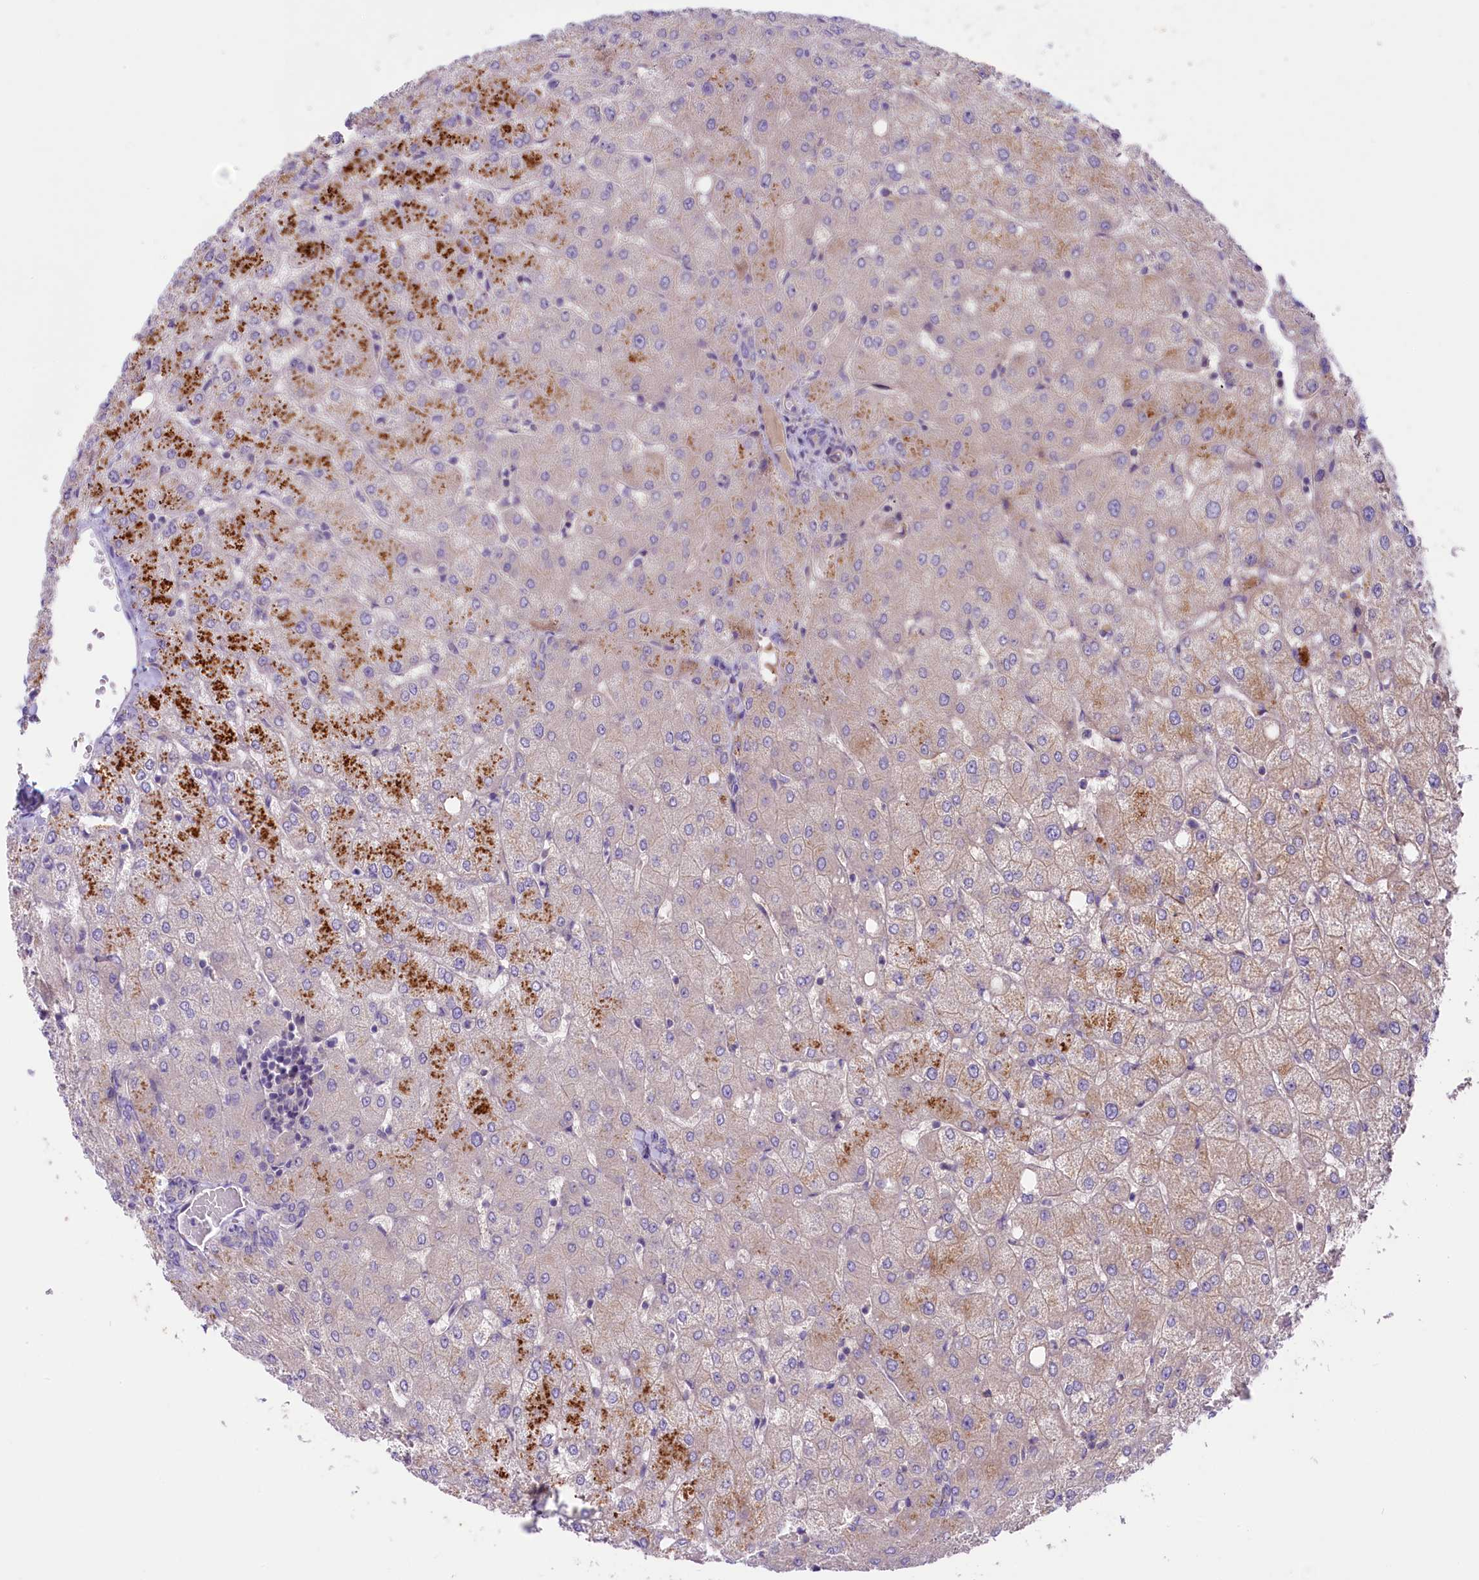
{"staining": {"intensity": "negative", "quantity": "none", "location": "none"}, "tissue": "liver", "cell_type": "Cholangiocytes", "image_type": "normal", "snomed": [{"axis": "morphology", "description": "Normal tissue, NOS"}, {"axis": "topography", "description": "Liver"}], "caption": "Immunohistochemistry micrograph of unremarkable liver: liver stained with DAB (3,3'-diaminobenzidine) exhibits no significant protein staining in cholangiocytes.", "gene": "CD99L2", "patient": {"sex": "female", "age": 54}}